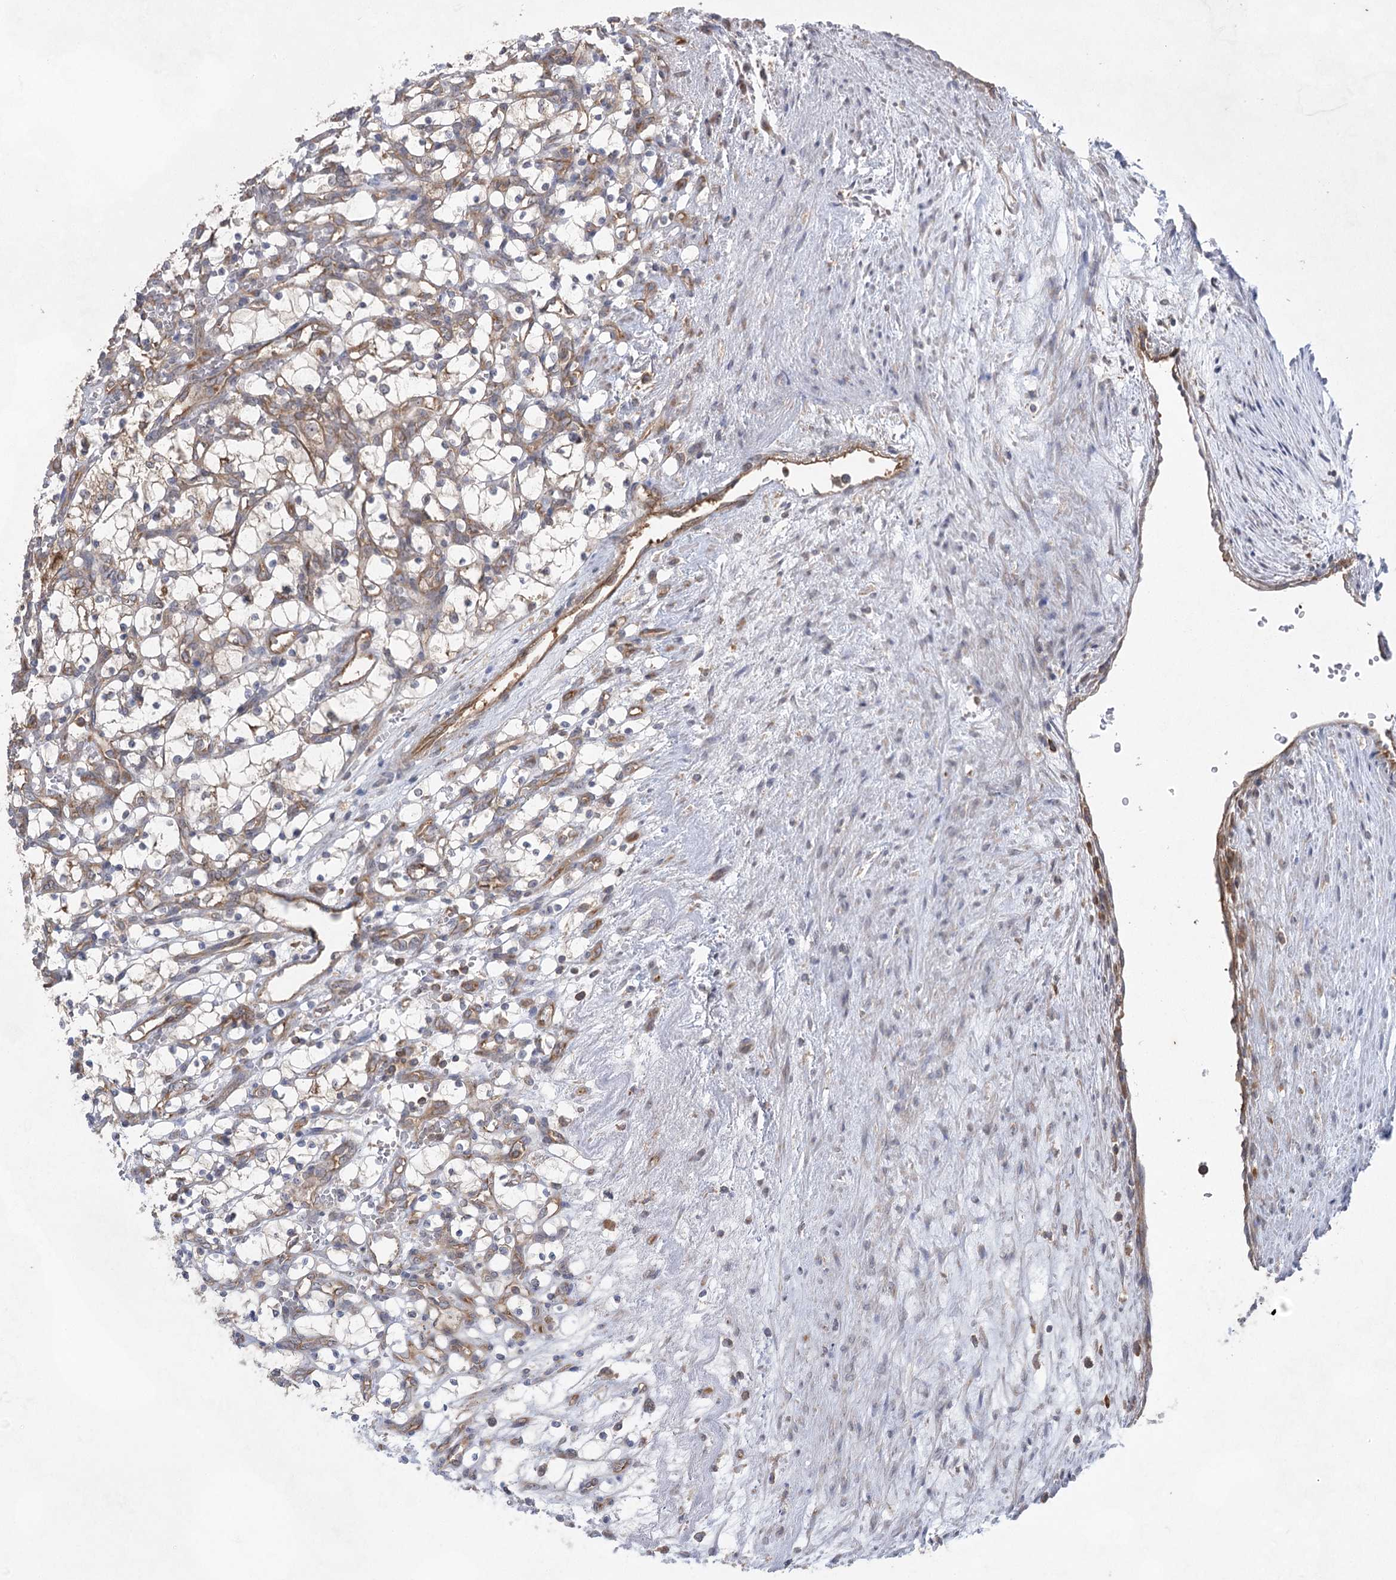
{"staining": {"intensity": "negative", "quantity": "none", "location": "none"}, "tissue": "renal cancer", "cell_type": "Tumor cells", "image_type": "cancer", "snomed": [{"axis": "morphology", "description": "Adenocarcinoma, NOS"}, {"axis": "topography", "description": "Kidney"}], "caption": "Photomicrograph shows no significant protein staining in tumor cells of renal cancer (adenocarcinoma).", "gene": "EIF3A", "patient": {"sex": "female", "age": 69}}